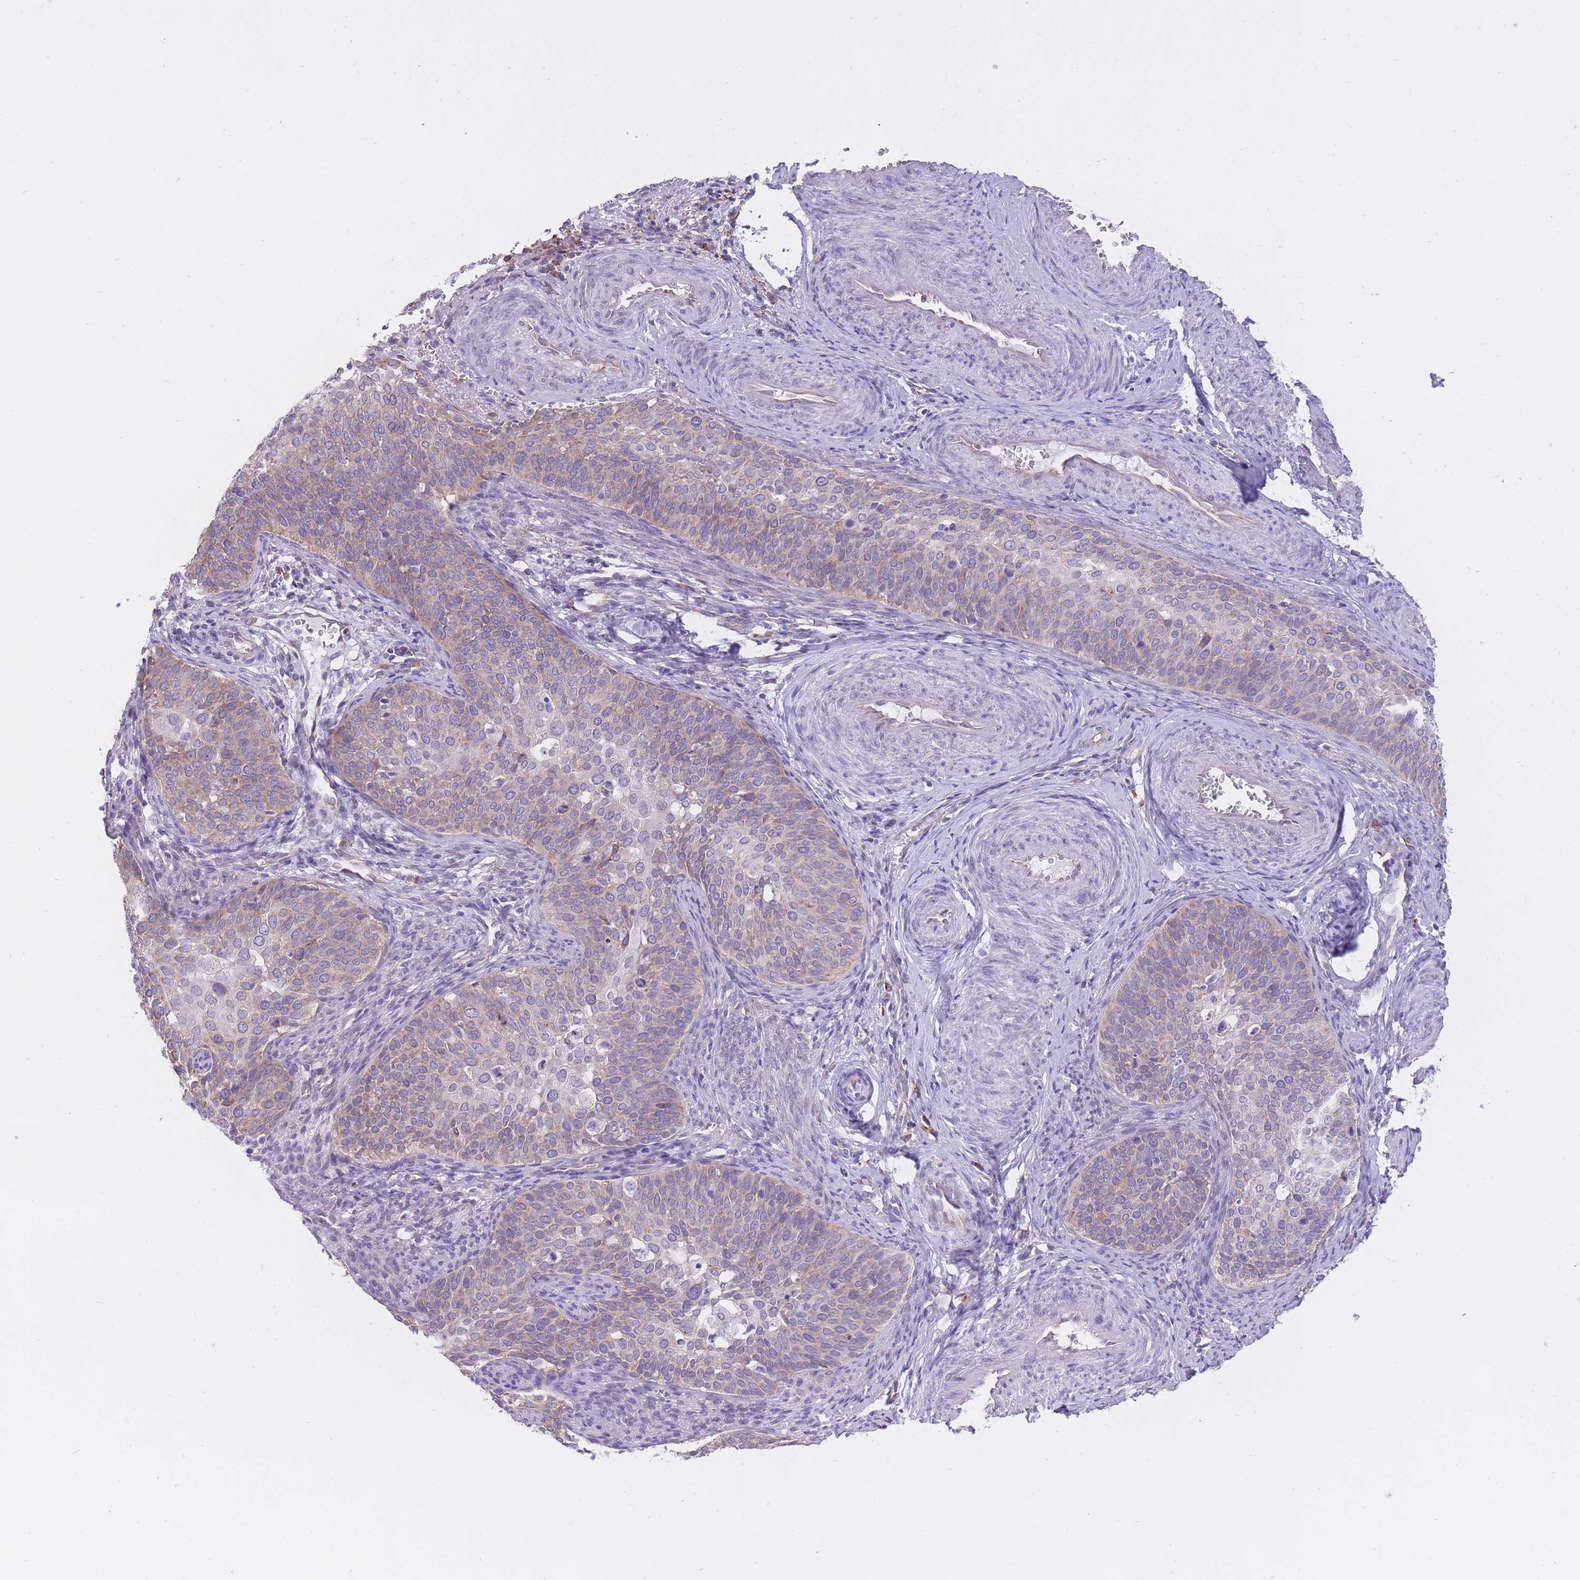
{"staining": {"intensity": "weak", "quantity": "25%-75%", "location": "cytoplasmic/membranous"}, "tissue": "cervical cancer", "cell_type": "Tumor cells", "image_type": "cancer", "snomed": [{"axis": "morphology", "description": "Squamous cell carcinoma, NOS"}, {"axis": "topography", "description": "Cervix"}], "caption": "Protein expression analysis of squamous cell carcinoma (cervical) demonstrates weak cytoplasmic/membranous staining in approximately 25%-75% of tumor cells.", "gene": "ZNF501", "patient": {"sex": "female", "age": 44}}